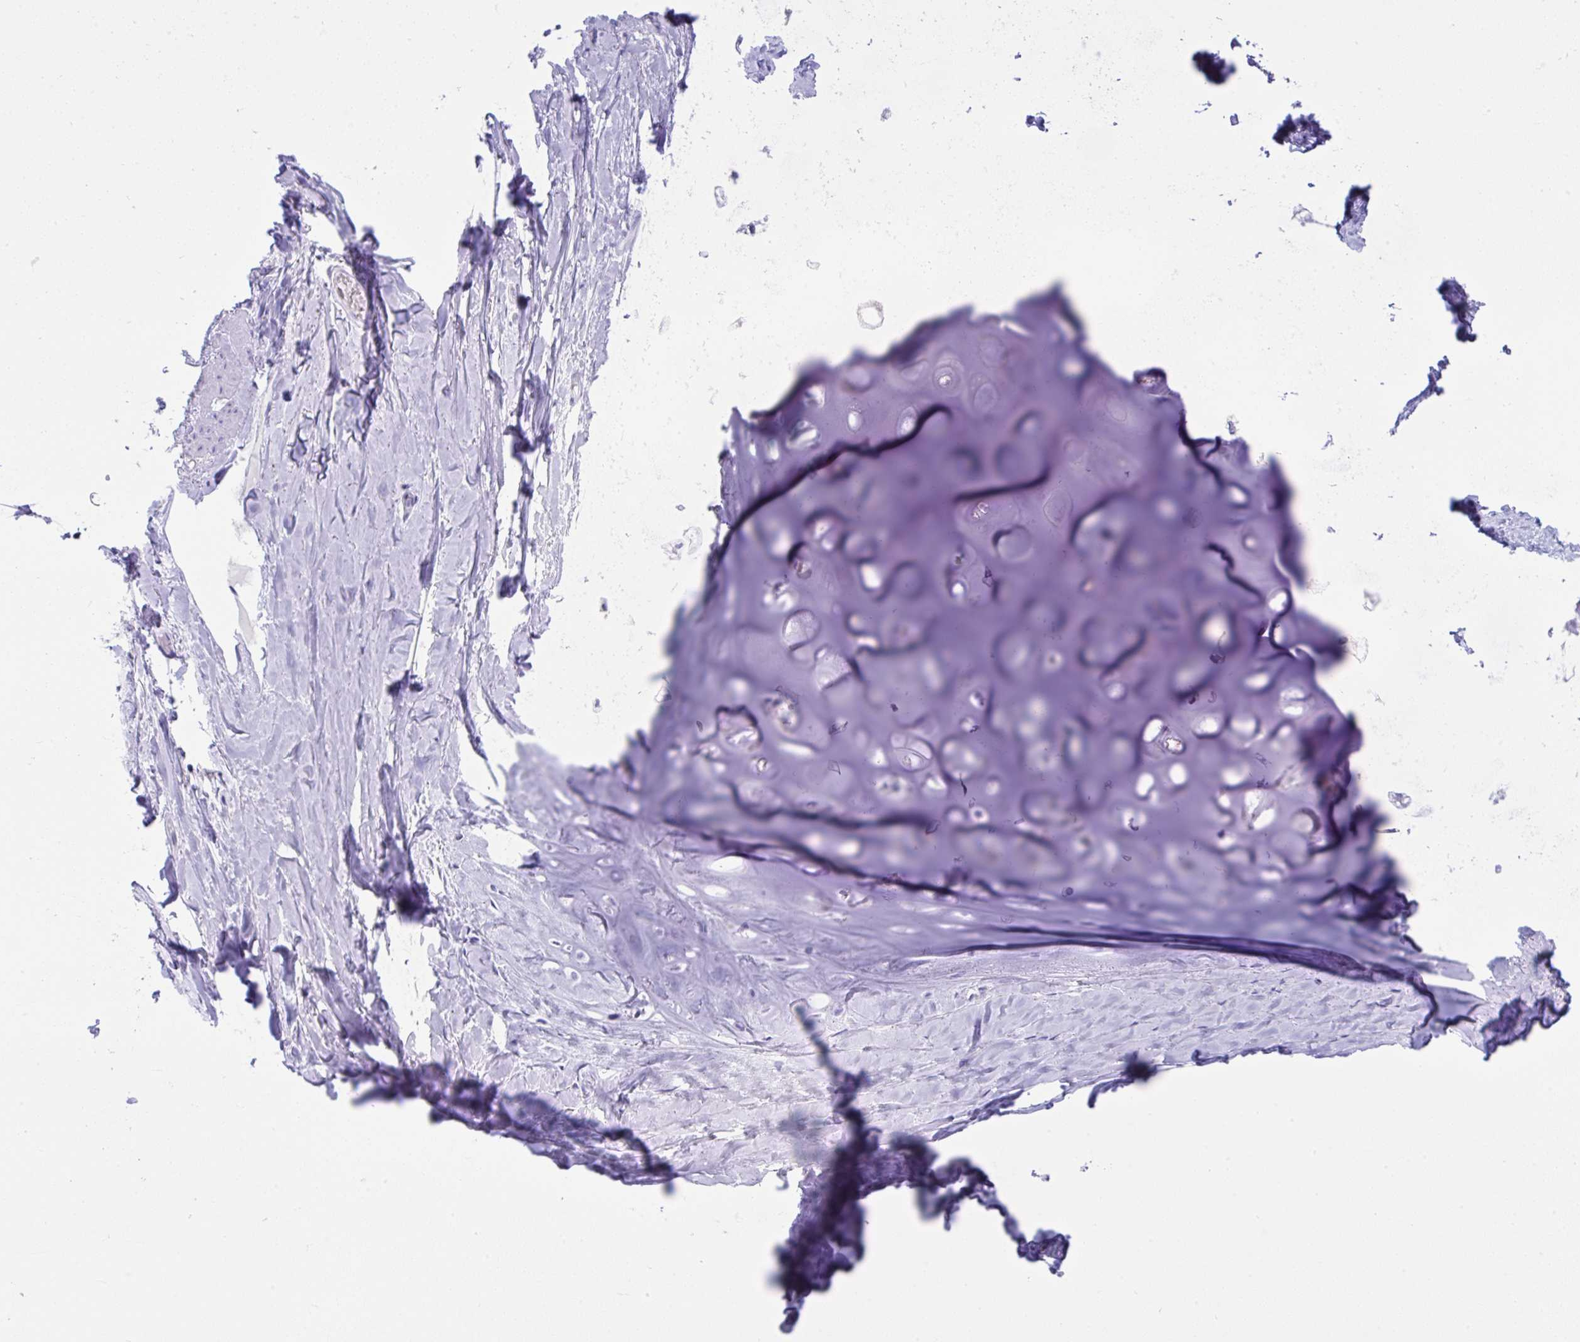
{"staining": {"intensity": "negative", "quantity": "none", "location": "none"}, "tissue": "adipose tissue", "cell_type": "Adipocytes", "image_type": "normal", "snomed": [{"axis": "morphology", "description": "Normal tissue, NOS"}, {"axis": "topography", "description": "Cartilage tissue"}, {"axis": "topography", "description": "Bronchus"}], "caption": "The micrograph shows no staining of adipocytes in normal adipose tissue. (DAB (3,3'-diaminobenzidine) immunohistochemistry (IHC) with hematoxylin counter stain).", "gene": "PSCA", "patient": {"sex": "male", "age": 64}}